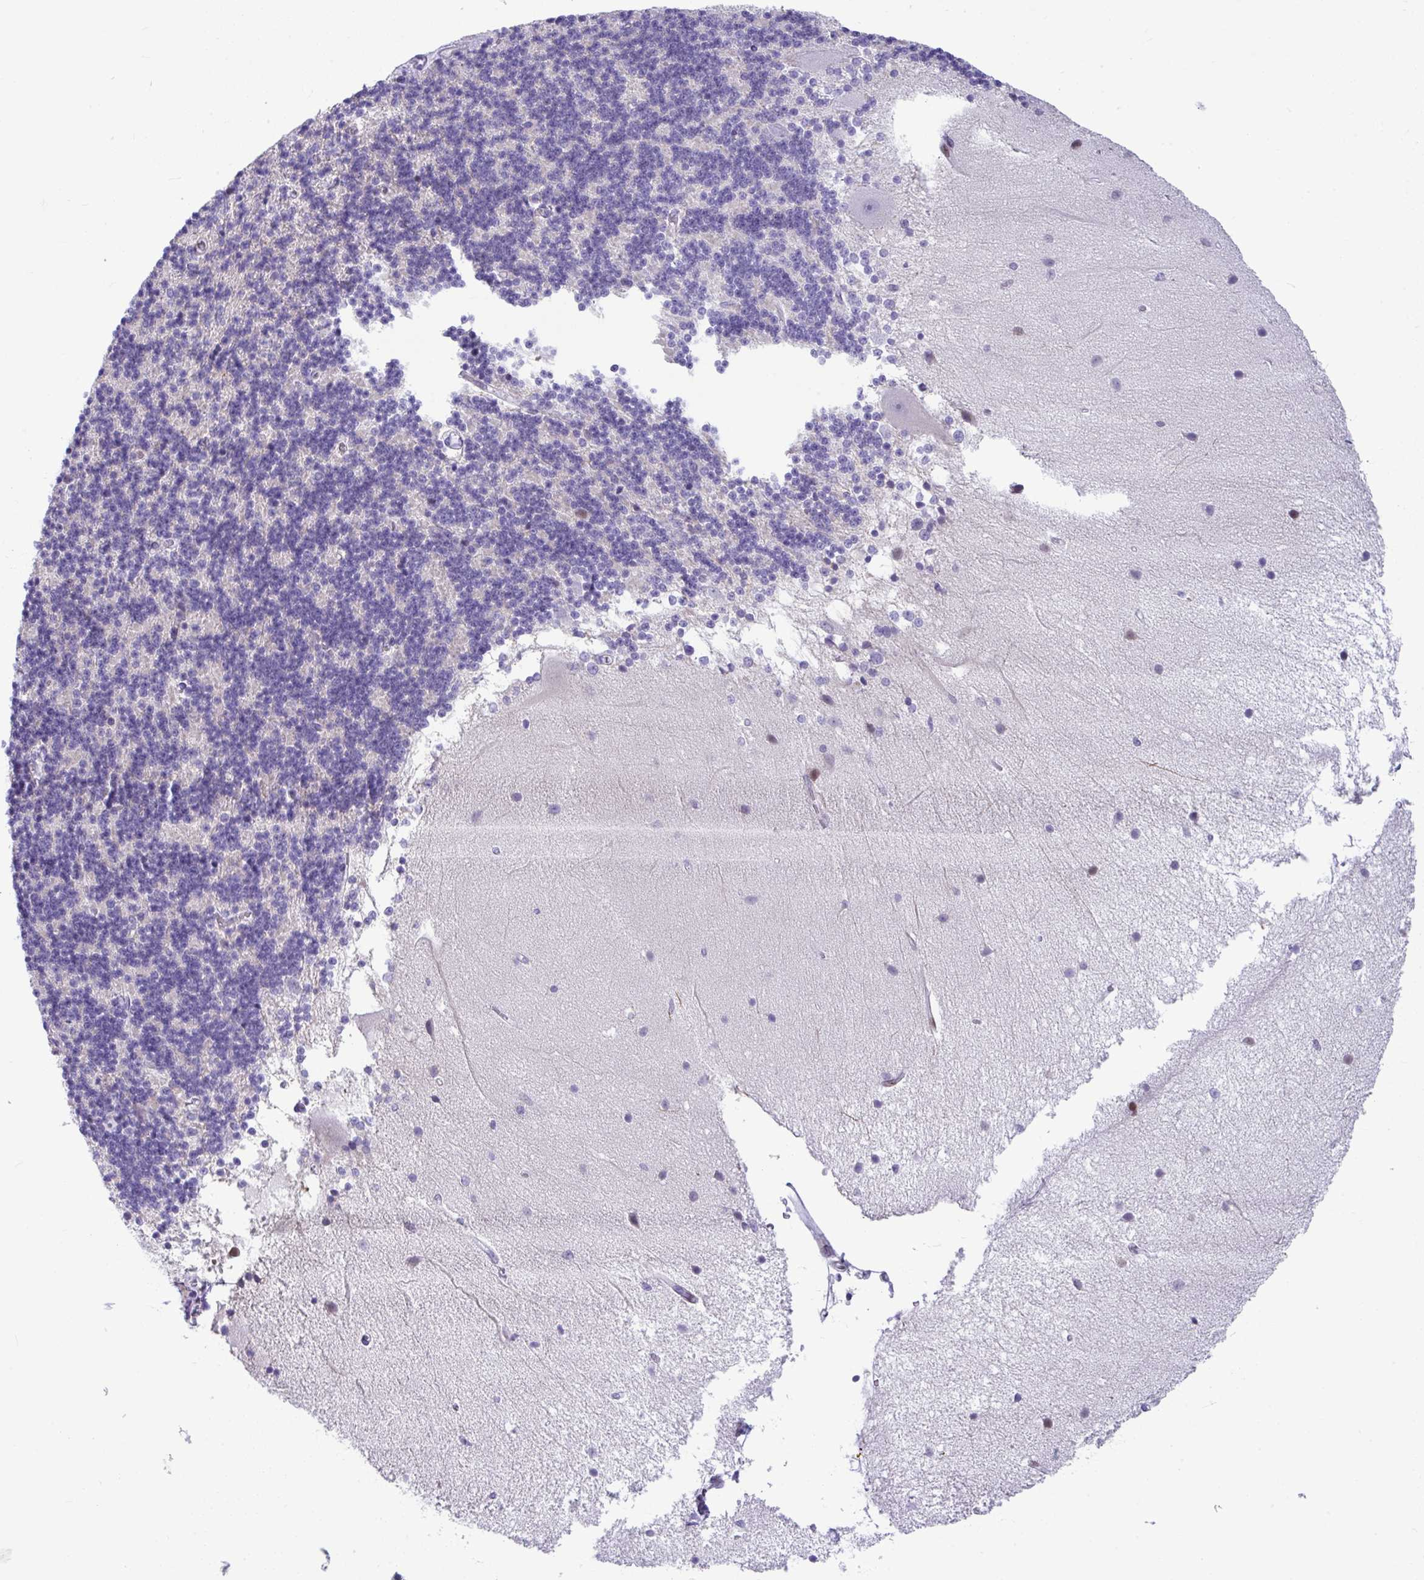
{"staining": {"intensity": "negative", "quantity": "none", "location": "none"}, "tissue": "cerebellum", "cell_type": "Cells in granular layer", "image_type": "normal", "snomed": [{"axis": "morphology", "description": "Normal tissue, NOS"}, {"axis": "topography", "description": "Cerebellum"}], "caption": "Normal cerebellum was stained to show a protein in brown. There is no significant expression in cells in granular layer. (DAB (3,3'-diaminobenzidine) IHC visualized using brightfield microscopy, high magnification).", "gene": "ISL1", "patient": {"sex": "female", "age": 54}}